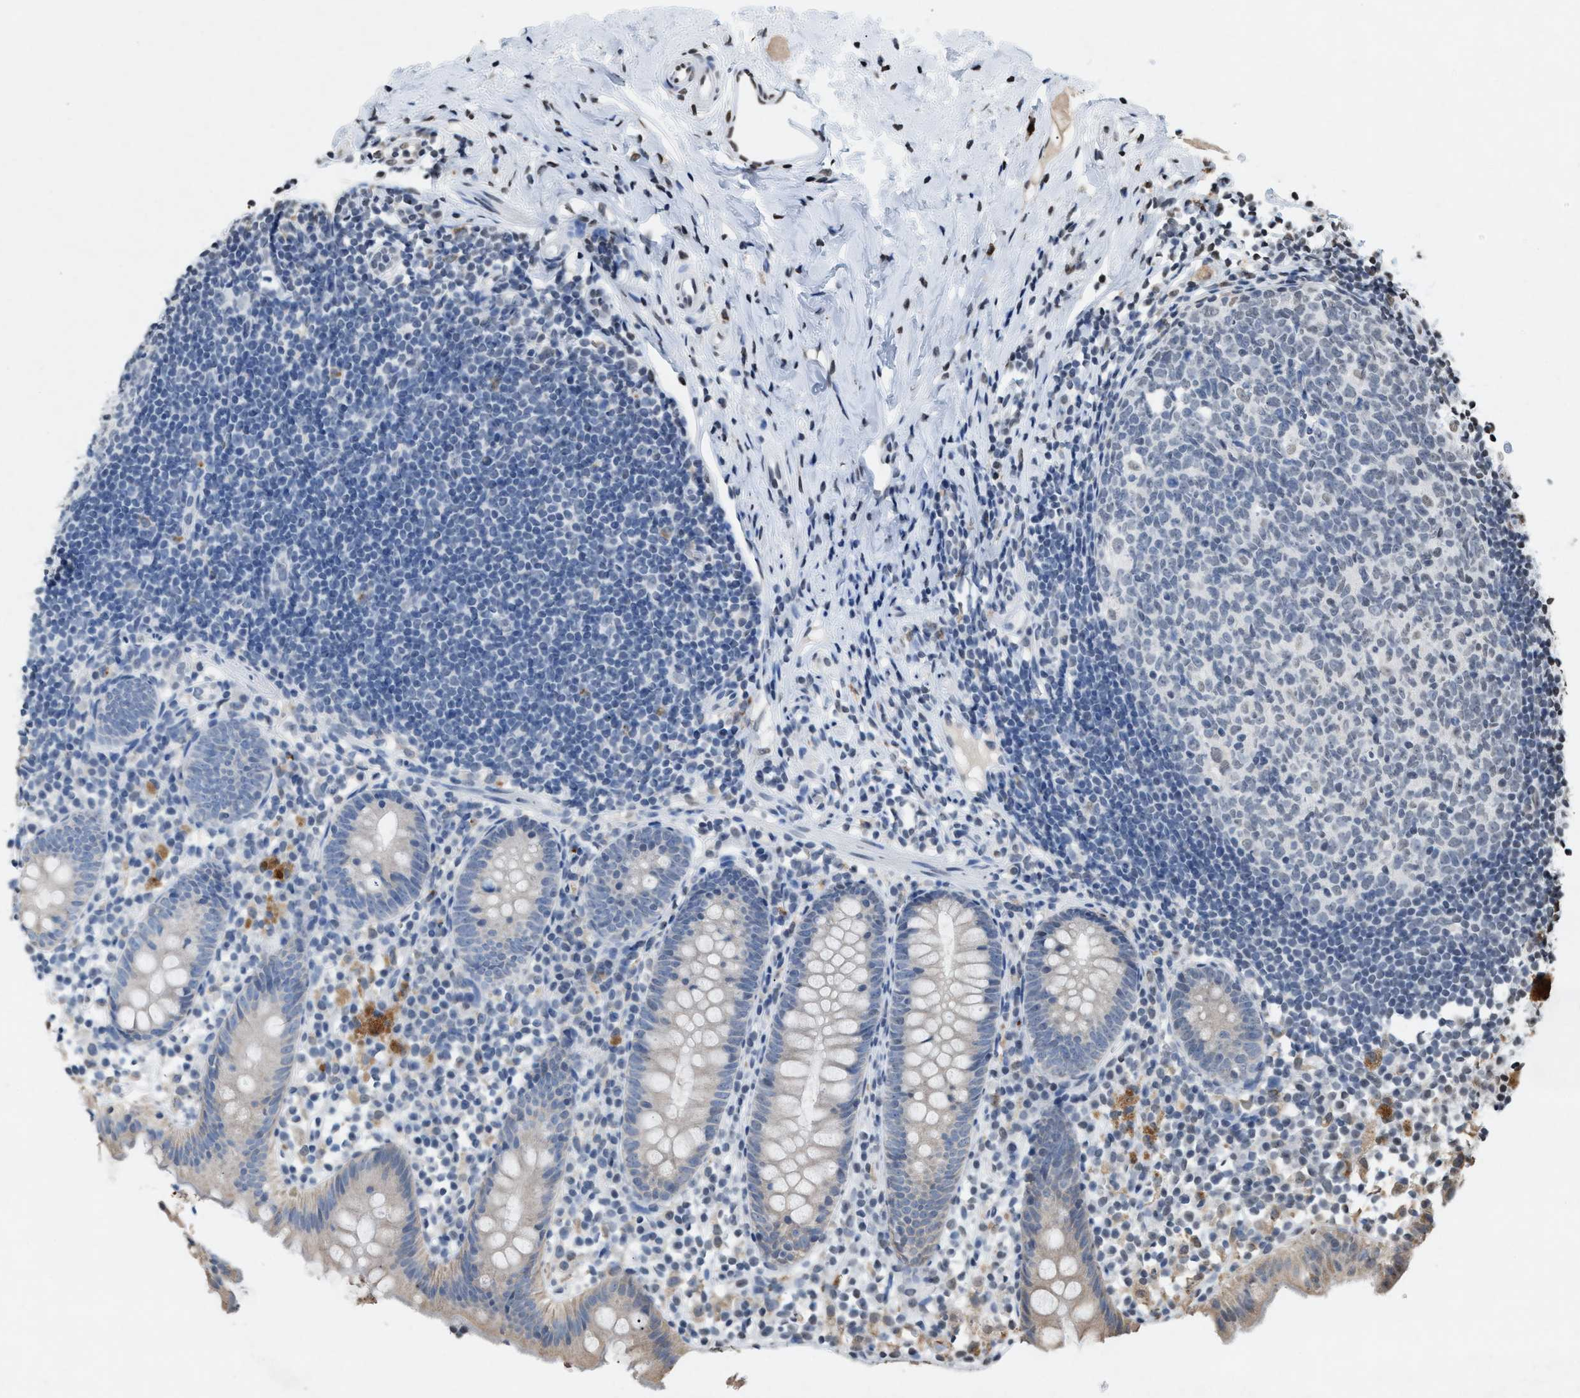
{"staining": {"intensity": "weak", "quantity": "25%-75%", "location": "cytoplasmic/membranous,nuclear"}, "tissue": "appendix", "cell_type": "Glandular cells", "image_type": "normal", "snomed": [{"axis": "morphology", "description": "Normal tissue, NOS"}, {"axis": "topography", "description": "Appendix"}], "caption": "Benign appendix exhibits weak cytoplasmic/membranous,nuclear staining in approximately 25%-75% of glandular cells, visualized by immunohistochemistry.", "gene": "NUP88", "patient": {"sex": "female", "age": 20}}